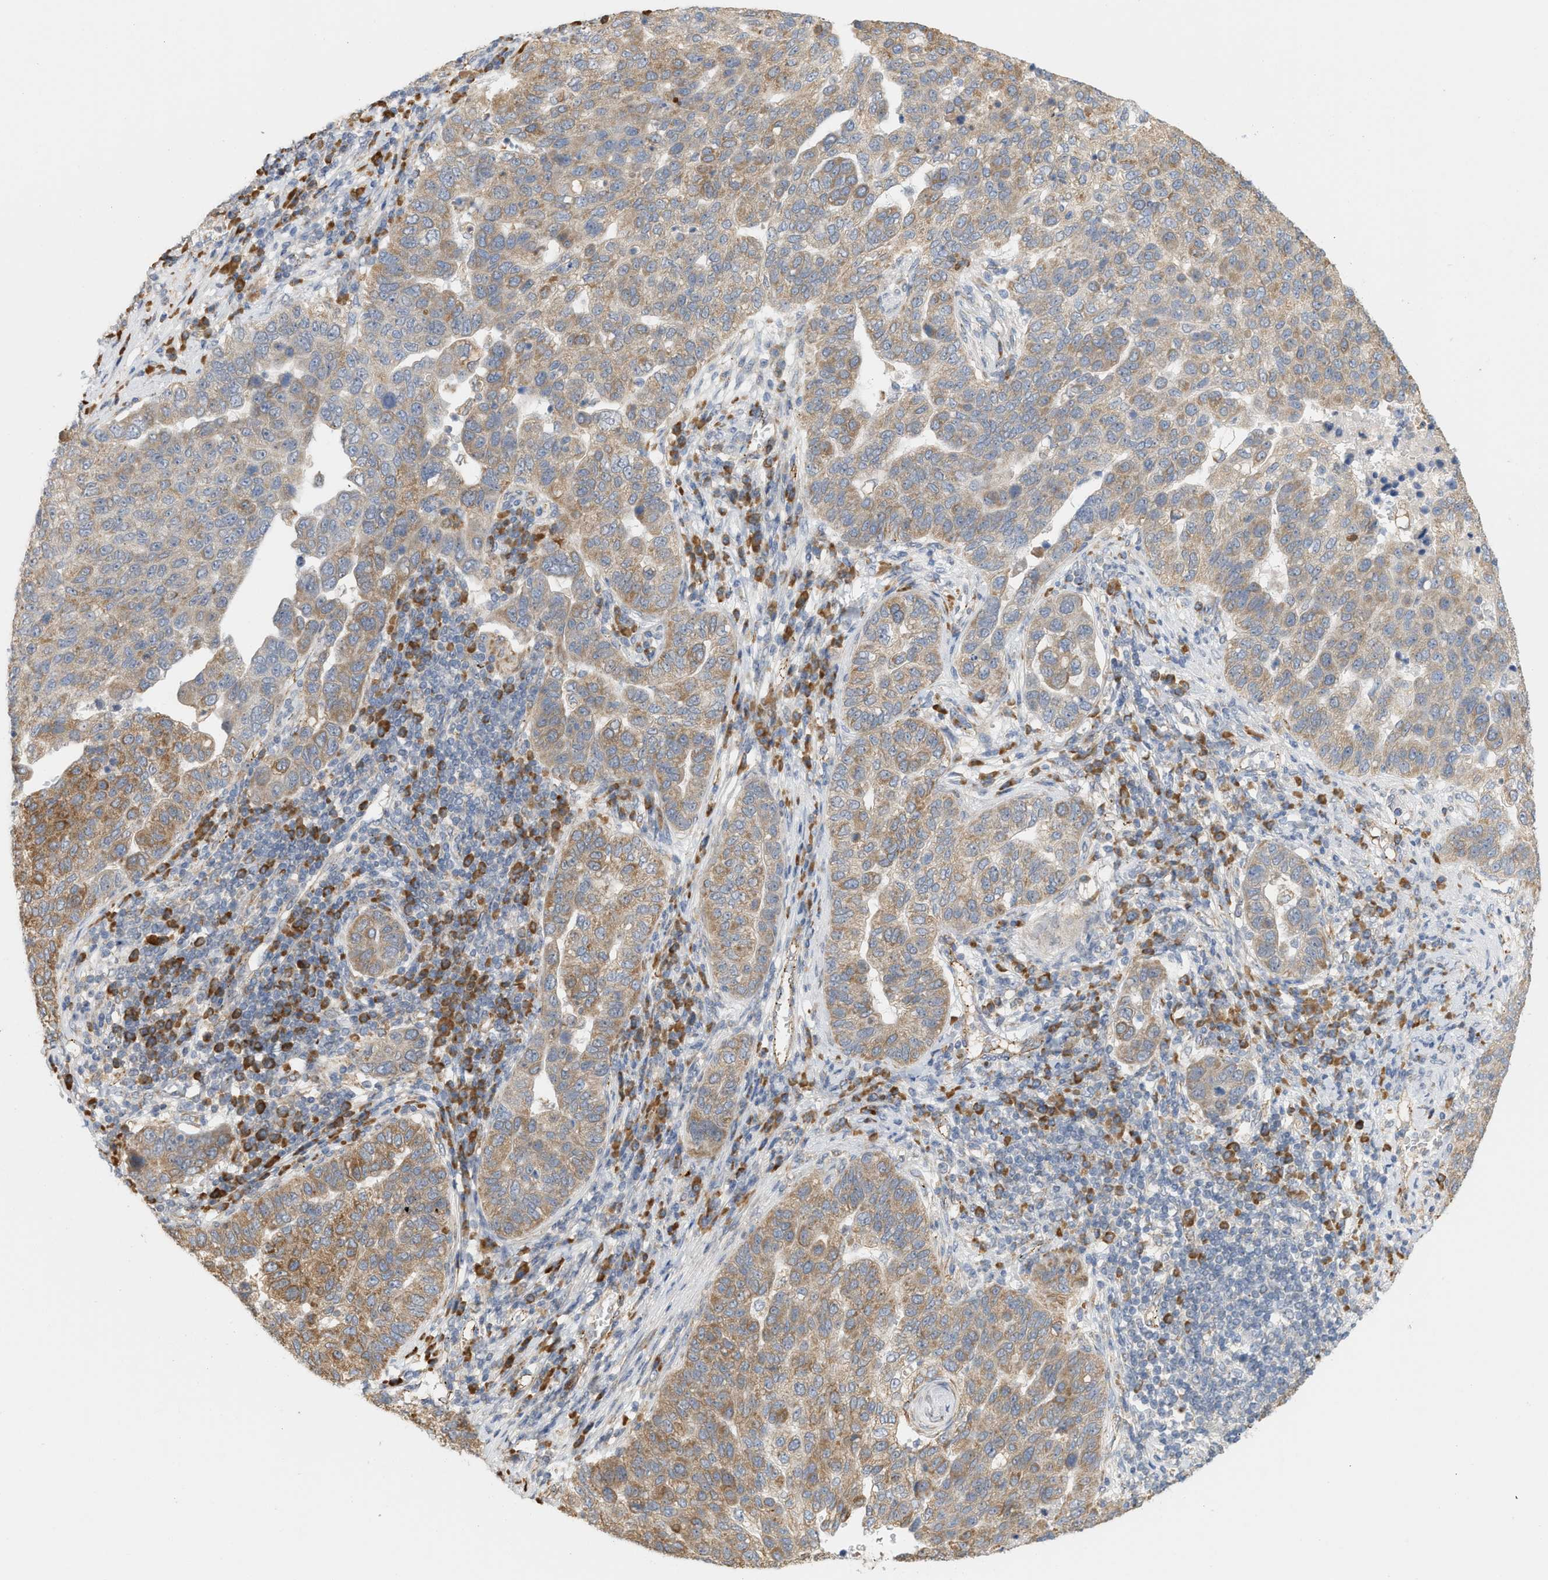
{"staining": {"intensity": "moderate", "quantity": ">75%", "location": "cytoplasmic/membranous"}, "tissue": "pancreatic cancer", "cell_type": "Tumor cells", "image_type": "cancer", "snomed": [{"axis": "morphology", "description": "Adenocarcinoma, NOS"}, {"axis": "topography", "description": "Pancreas"}], "caption": "A histopathology image showing moderate cytoplasmic/membranous expression in about >75% of tumor cells in pancreatic adenocarcinoma, as visualized by brown immunohistochemical staining.", "gene": "SVOP", "patient": {"sex": "female", "age": 61}}